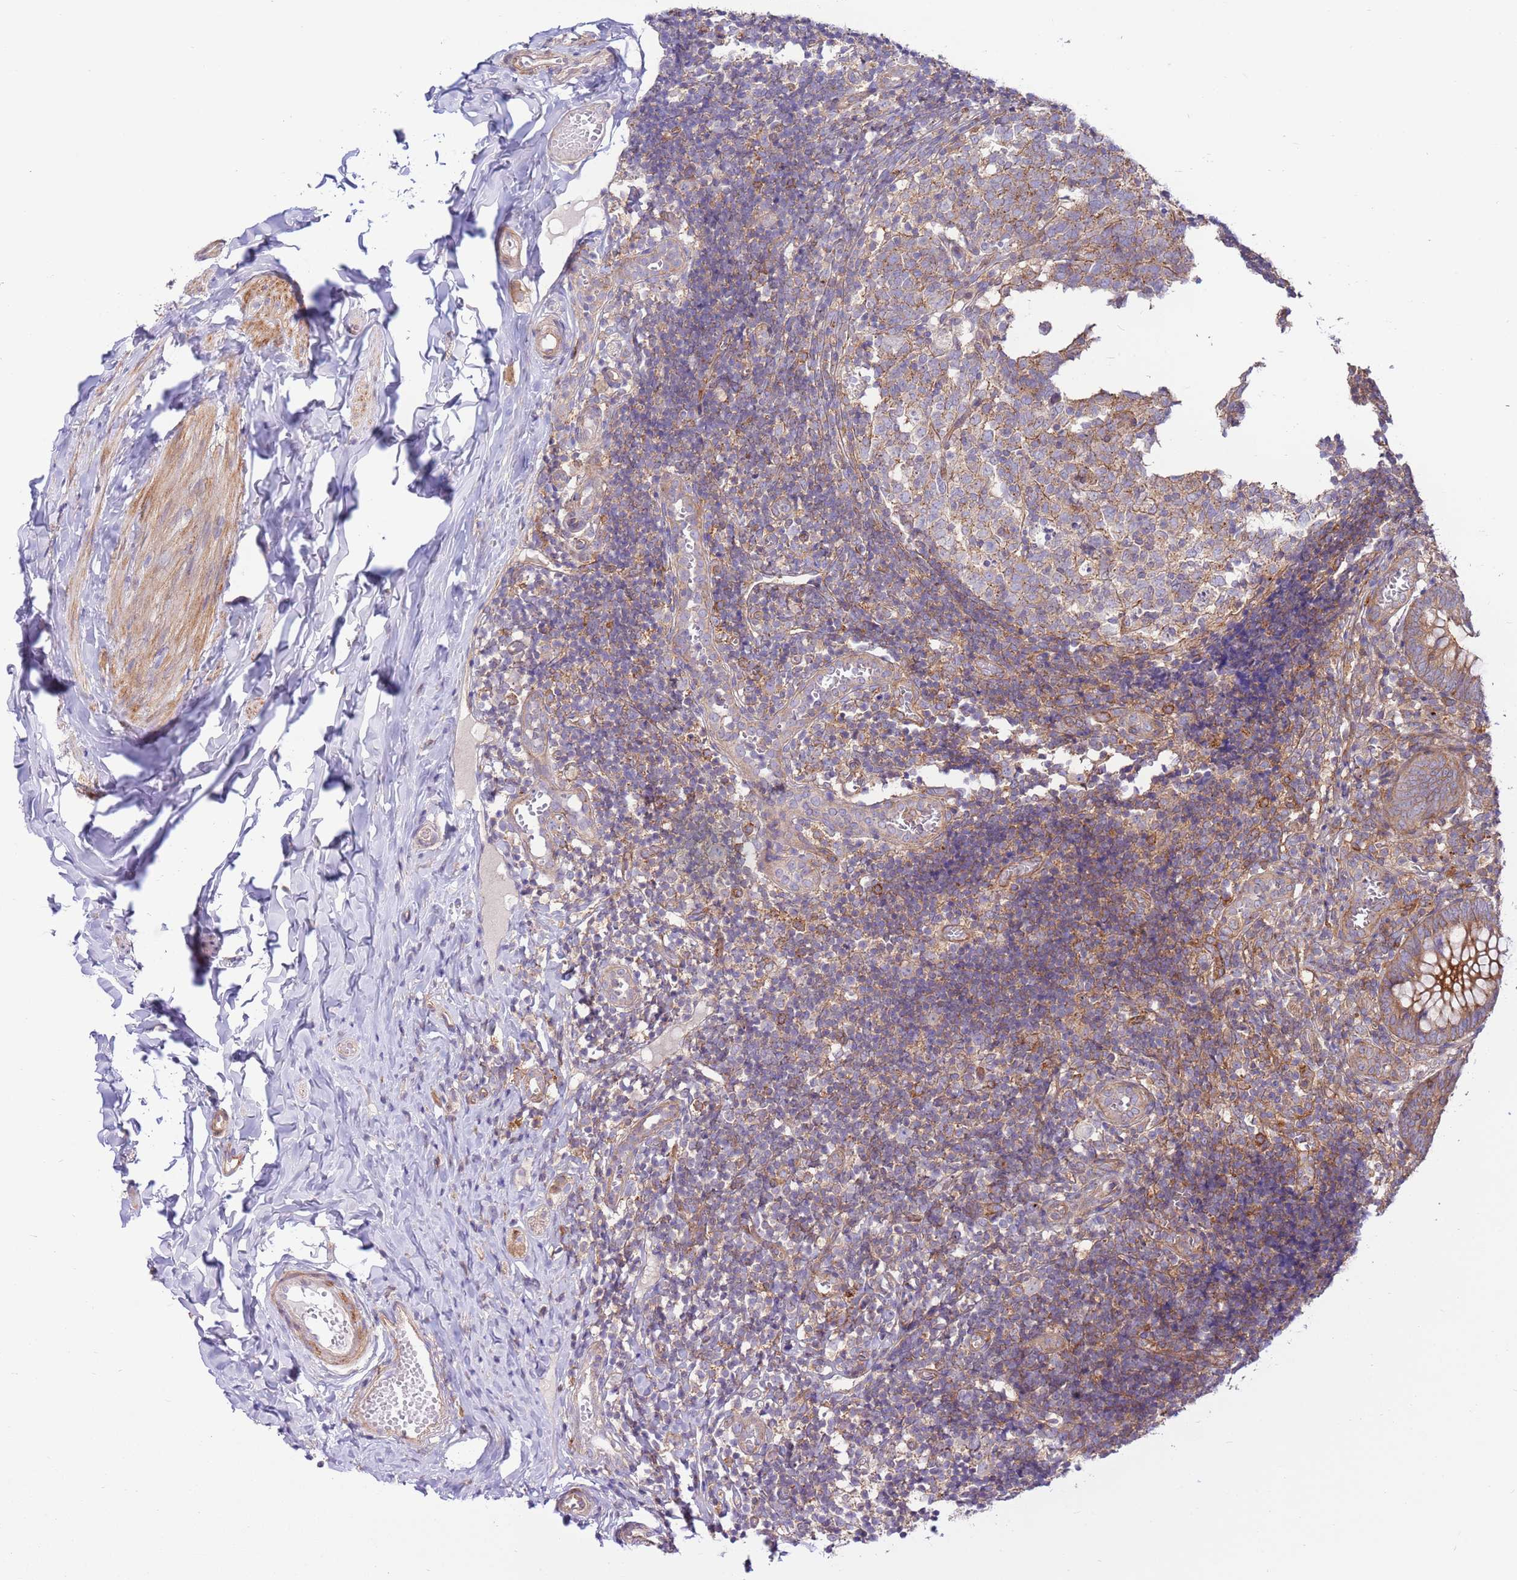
{"staining": {"intensity": "moderate", "quantity": ">75%", "location": "cytoplasmic/membranous"}, "tissue": "appendix", "cell_type": "Glandular cells", "image_type": "normal", "snomed": [{"axis": "morphology", "description": "Normal tissue, NOS"}, {"axis": "topography", "description": "Appendix"}], "caption": "Immunohistochemical staining of unremarkable appendix displays moderate cytoplasmic/membranous protein staining in approximately >75% of glandular cells. The protein of interest is shown in brown color, while the nuclei are stained blue.", "gene": "DDX19B", "patient": {"sex": "male", "age": 8}}